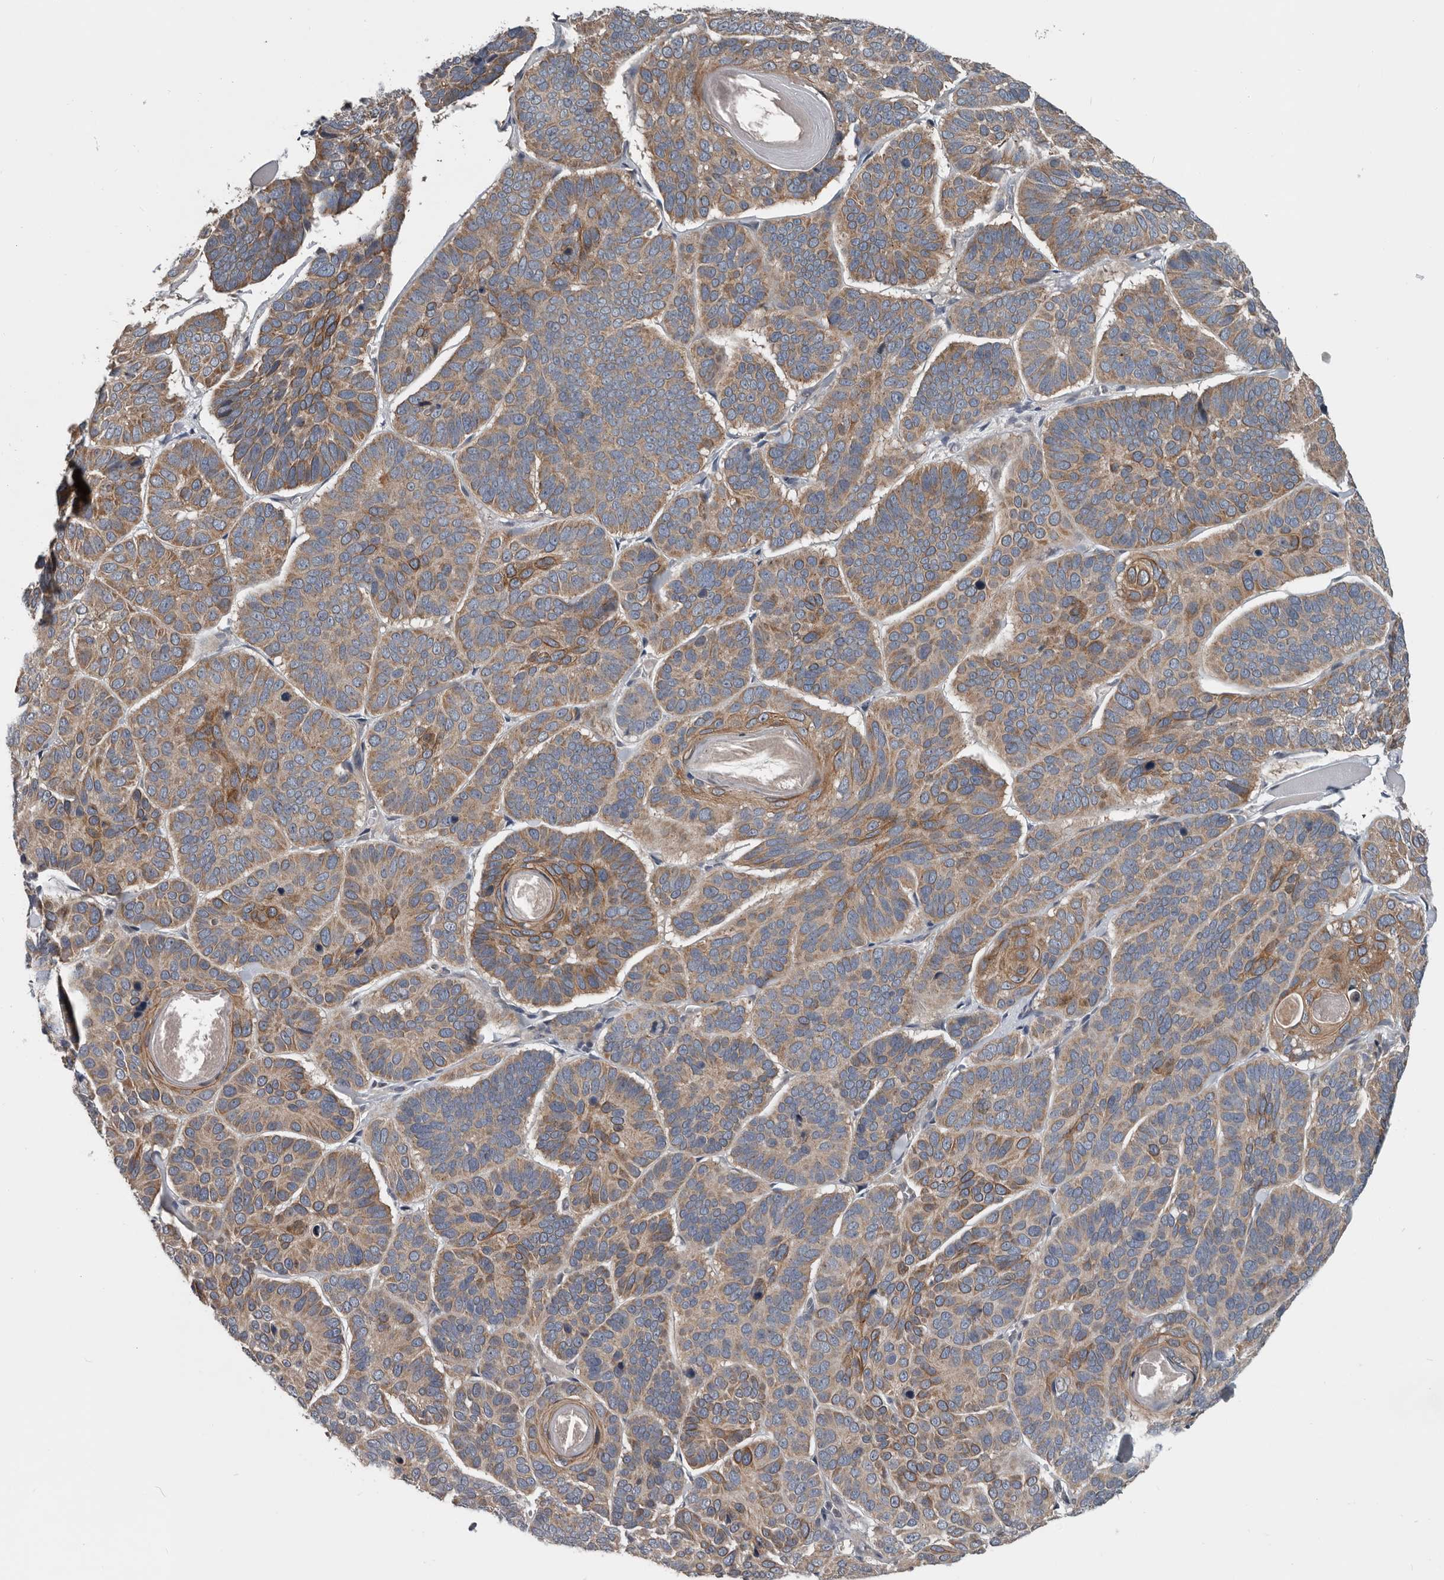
{"staining": {"intensity": "moderate", "quantity": ">75%", "location": "cytoplasmic/membranous"}, "tissue": "skin cancer", "cell_type": "Tumor cells", "image_type": "cancer", "snomed": [{"axis": "morphology", "description": "Basal cell carcinoma"}, {"axis": "topography", "description": "Skin"}], "caption": "IHC (DAB) staining of skin basal cell carcinoma shows moderate cytoplasmic/membranous protein positivity in approximately >75% of tumor cells.", "gene": "TMEM199", "patient": {"sex": "male", "age": 62}}